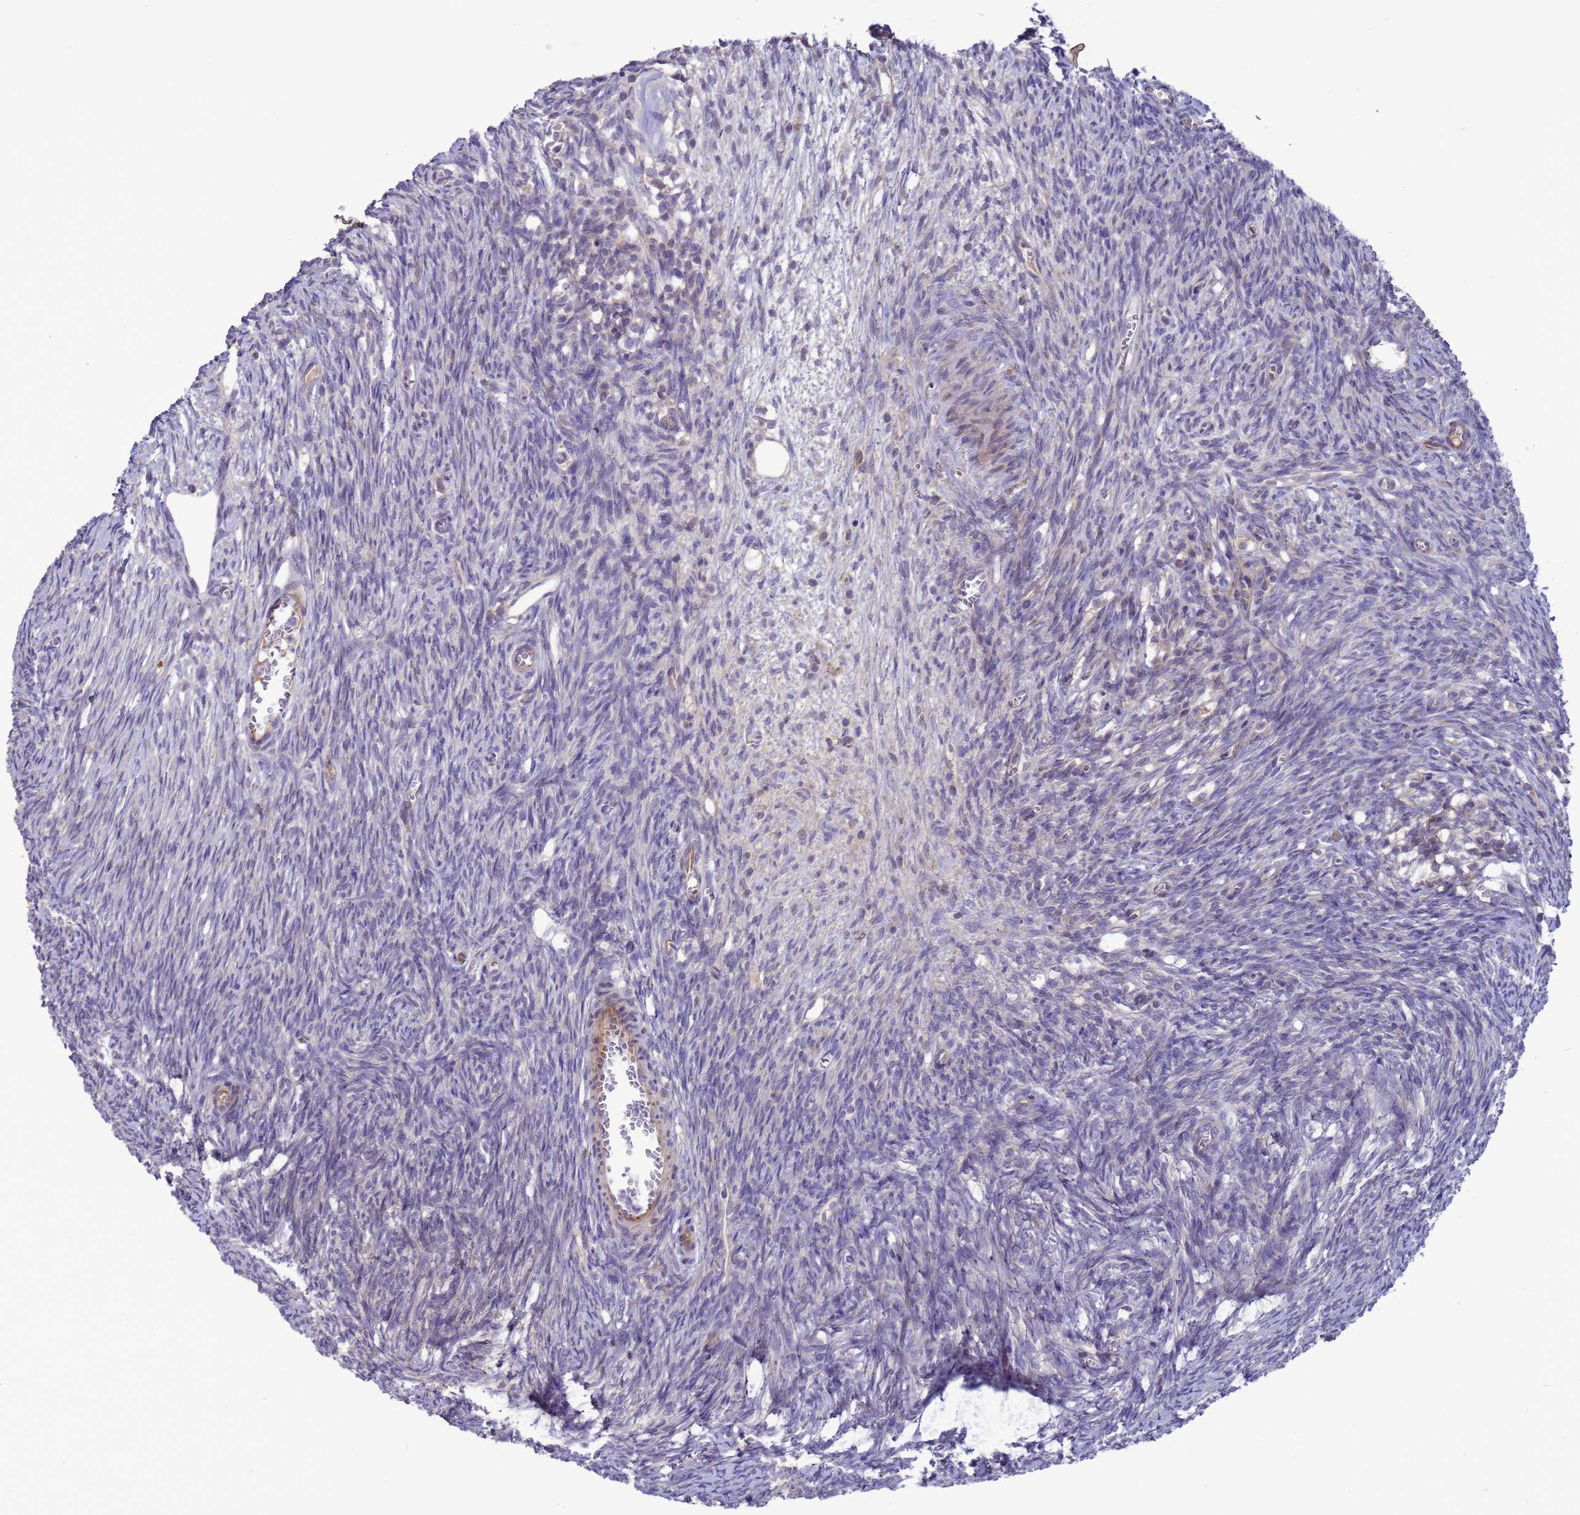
{"staining": {"intensity": "negative", "quantity": "none", "location": "none"}, "tissue": "ovary", "cell_type": "Ovarian stroma cells", "image_type": "normal", "snomed": [{"axis": "morphology", "description": "Normal tissue, NOS"}, {"axis": "topography", "description": "Ovary"}], "caption": "Human ovary stained for a protein using IHC displays no expression in ovarian stroma cells.", "gene": "GJA10", "patient": {"sex": "female", "age": 44}}